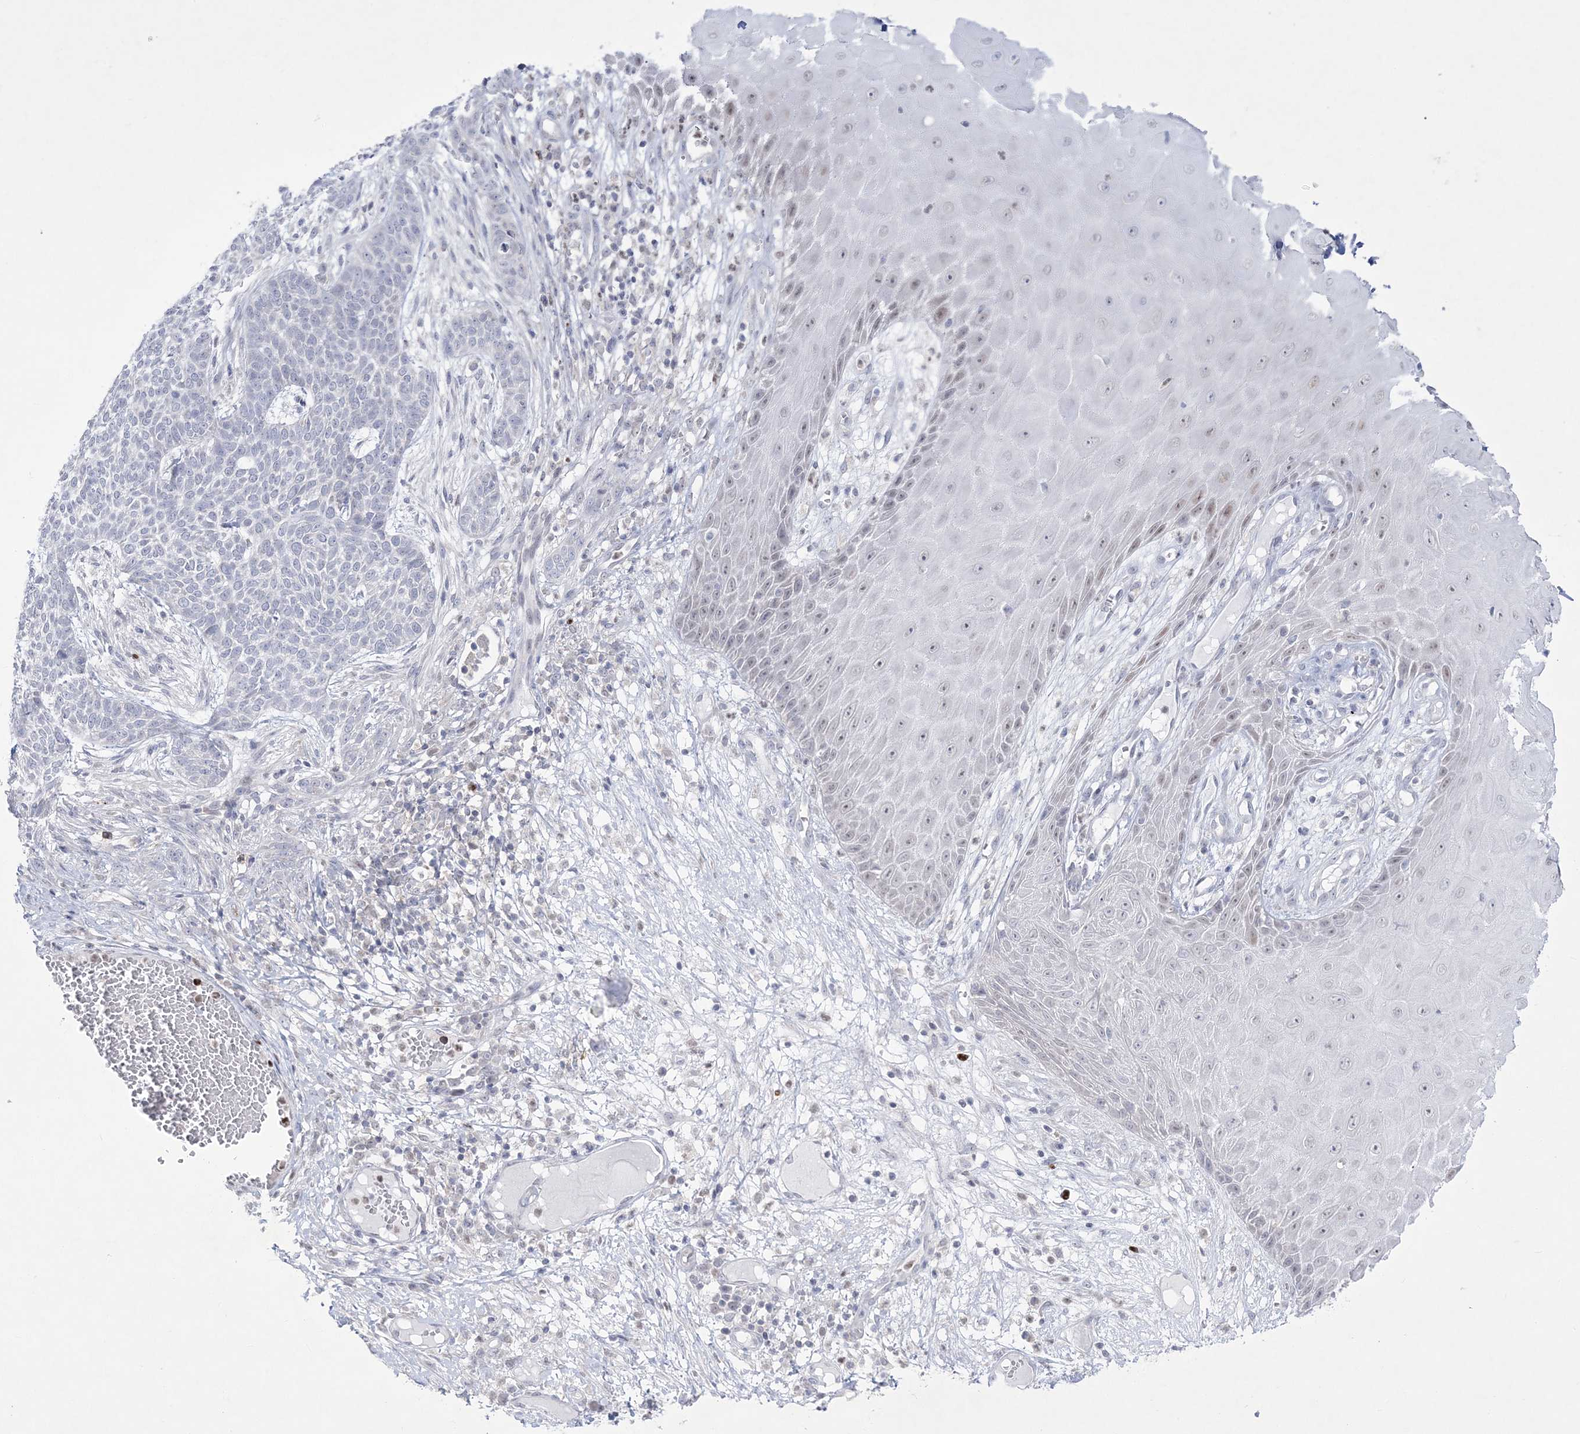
{"staining": {"intensity": "negative", "quantity": "none", "location": "none"}, "tissue": "skin cancer", "cell_type": "Tumor cells", "image_type": "cancer", "snomed": [{"axis": "morphology", "description": "Normal tissue, NOS"}, {"axis": "morphology", "description": "Basal cell carcinoma"}, {"axis": "topography", "description": "Skin"}], "caption": "The photomicrograph shows no staining of tumor cells in skin cancer.", "gene": "WDR27", "patient": {"sex": "male", "age": 64}}